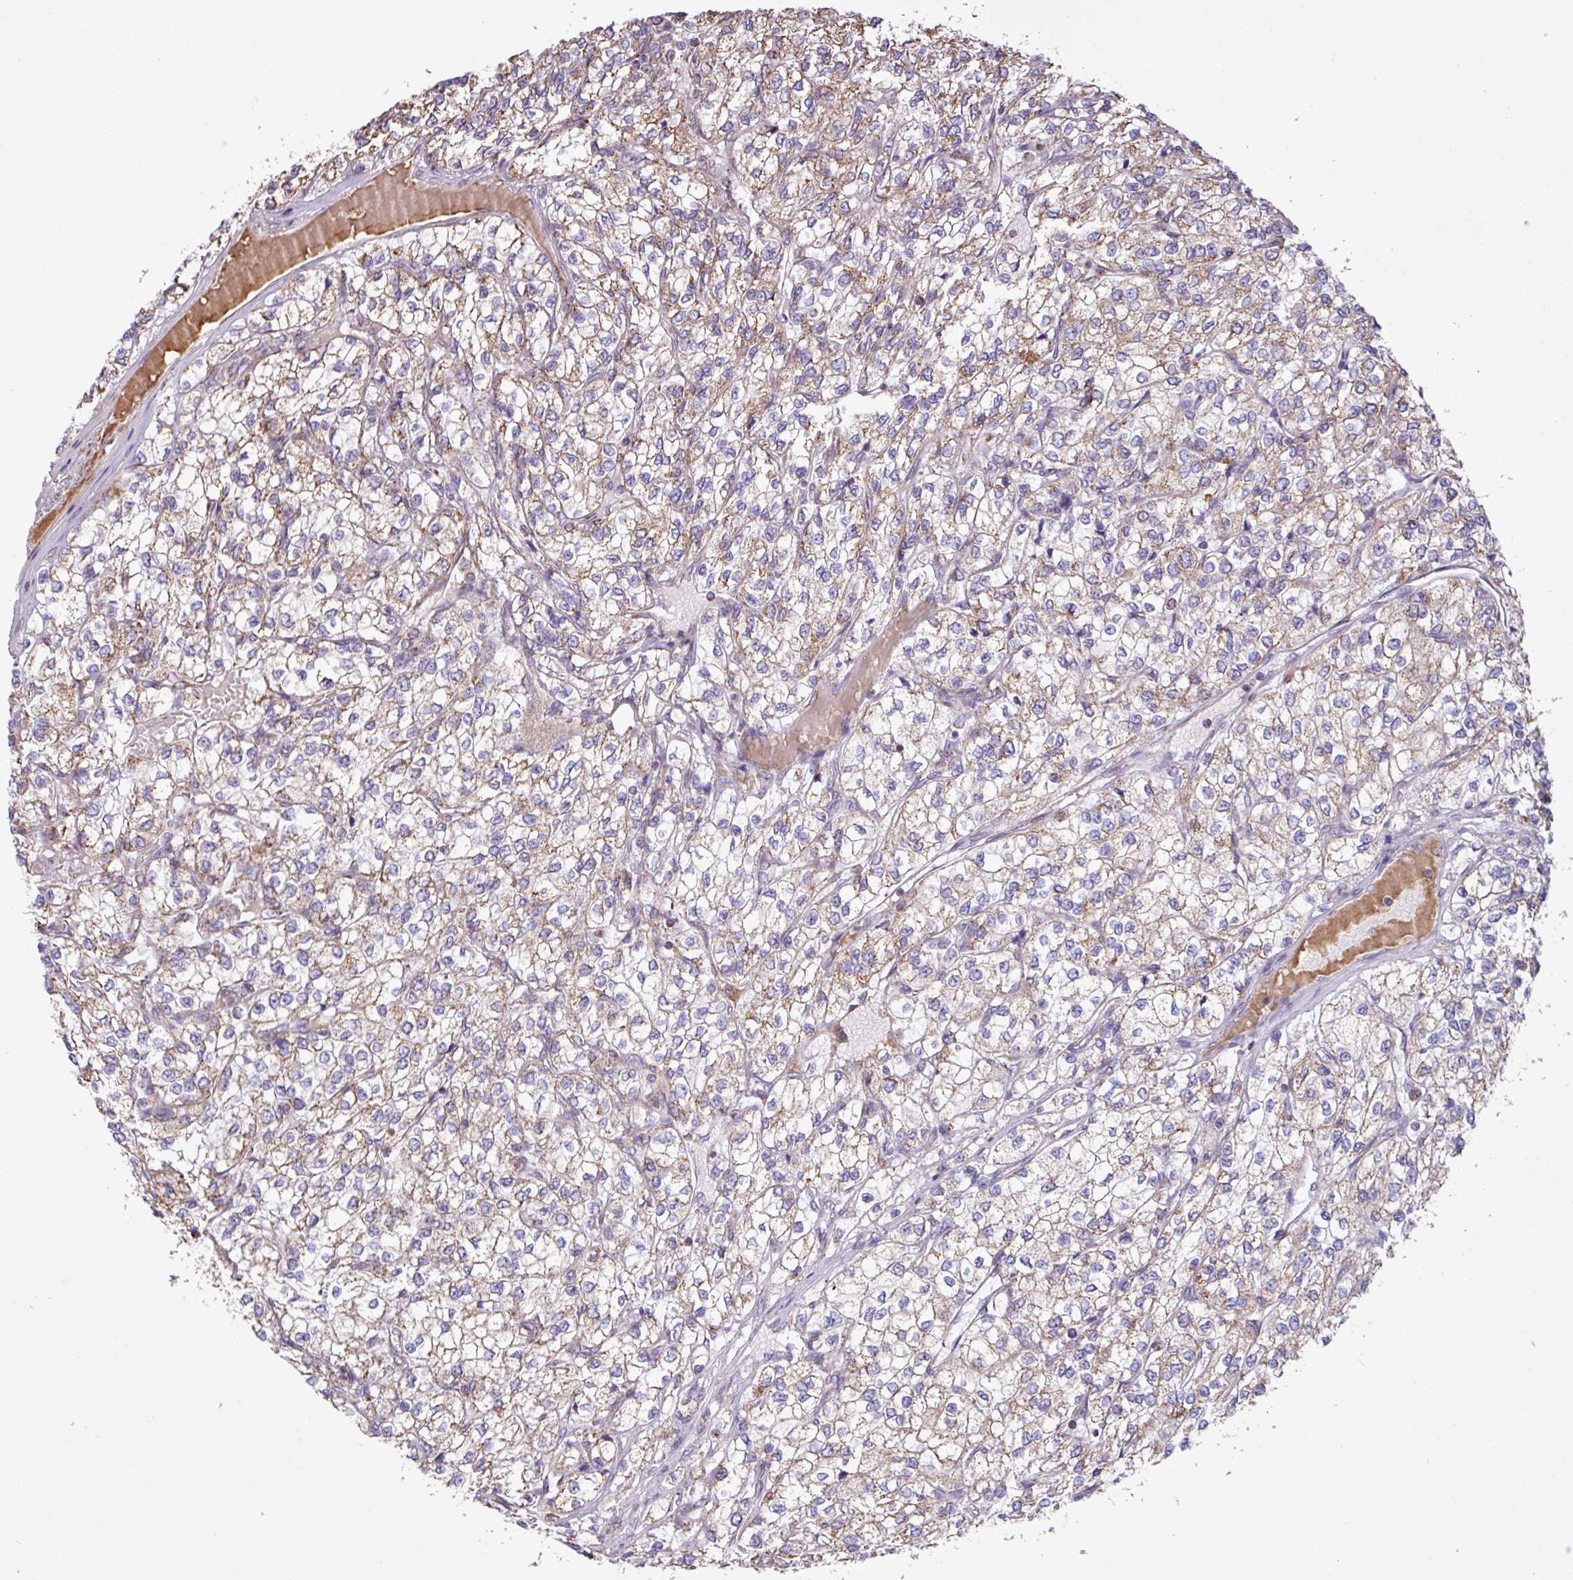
{"staining": {"intensity": "moderate", "quantity": "25%-75%", "location": "cytoplasmic/membranous"}, "tissue": "renal cancer", "cell_type": "Tumor cells", "image_type": "cancer", "snomed": [{"axis": "morphology", "description": "Adenocarcinoma, NOS"}, {"axis": "topography", "description": "Kidney"}], "caption": "About 25%-75% of tumor cells in human renal adenocarcinoma demonstrate moderate cytoplasmic/membranous protein expression as visualized by brown immunohistochemical staining.", "gene": "RTL3", "patient": {"sex": "male", "age": 80}}